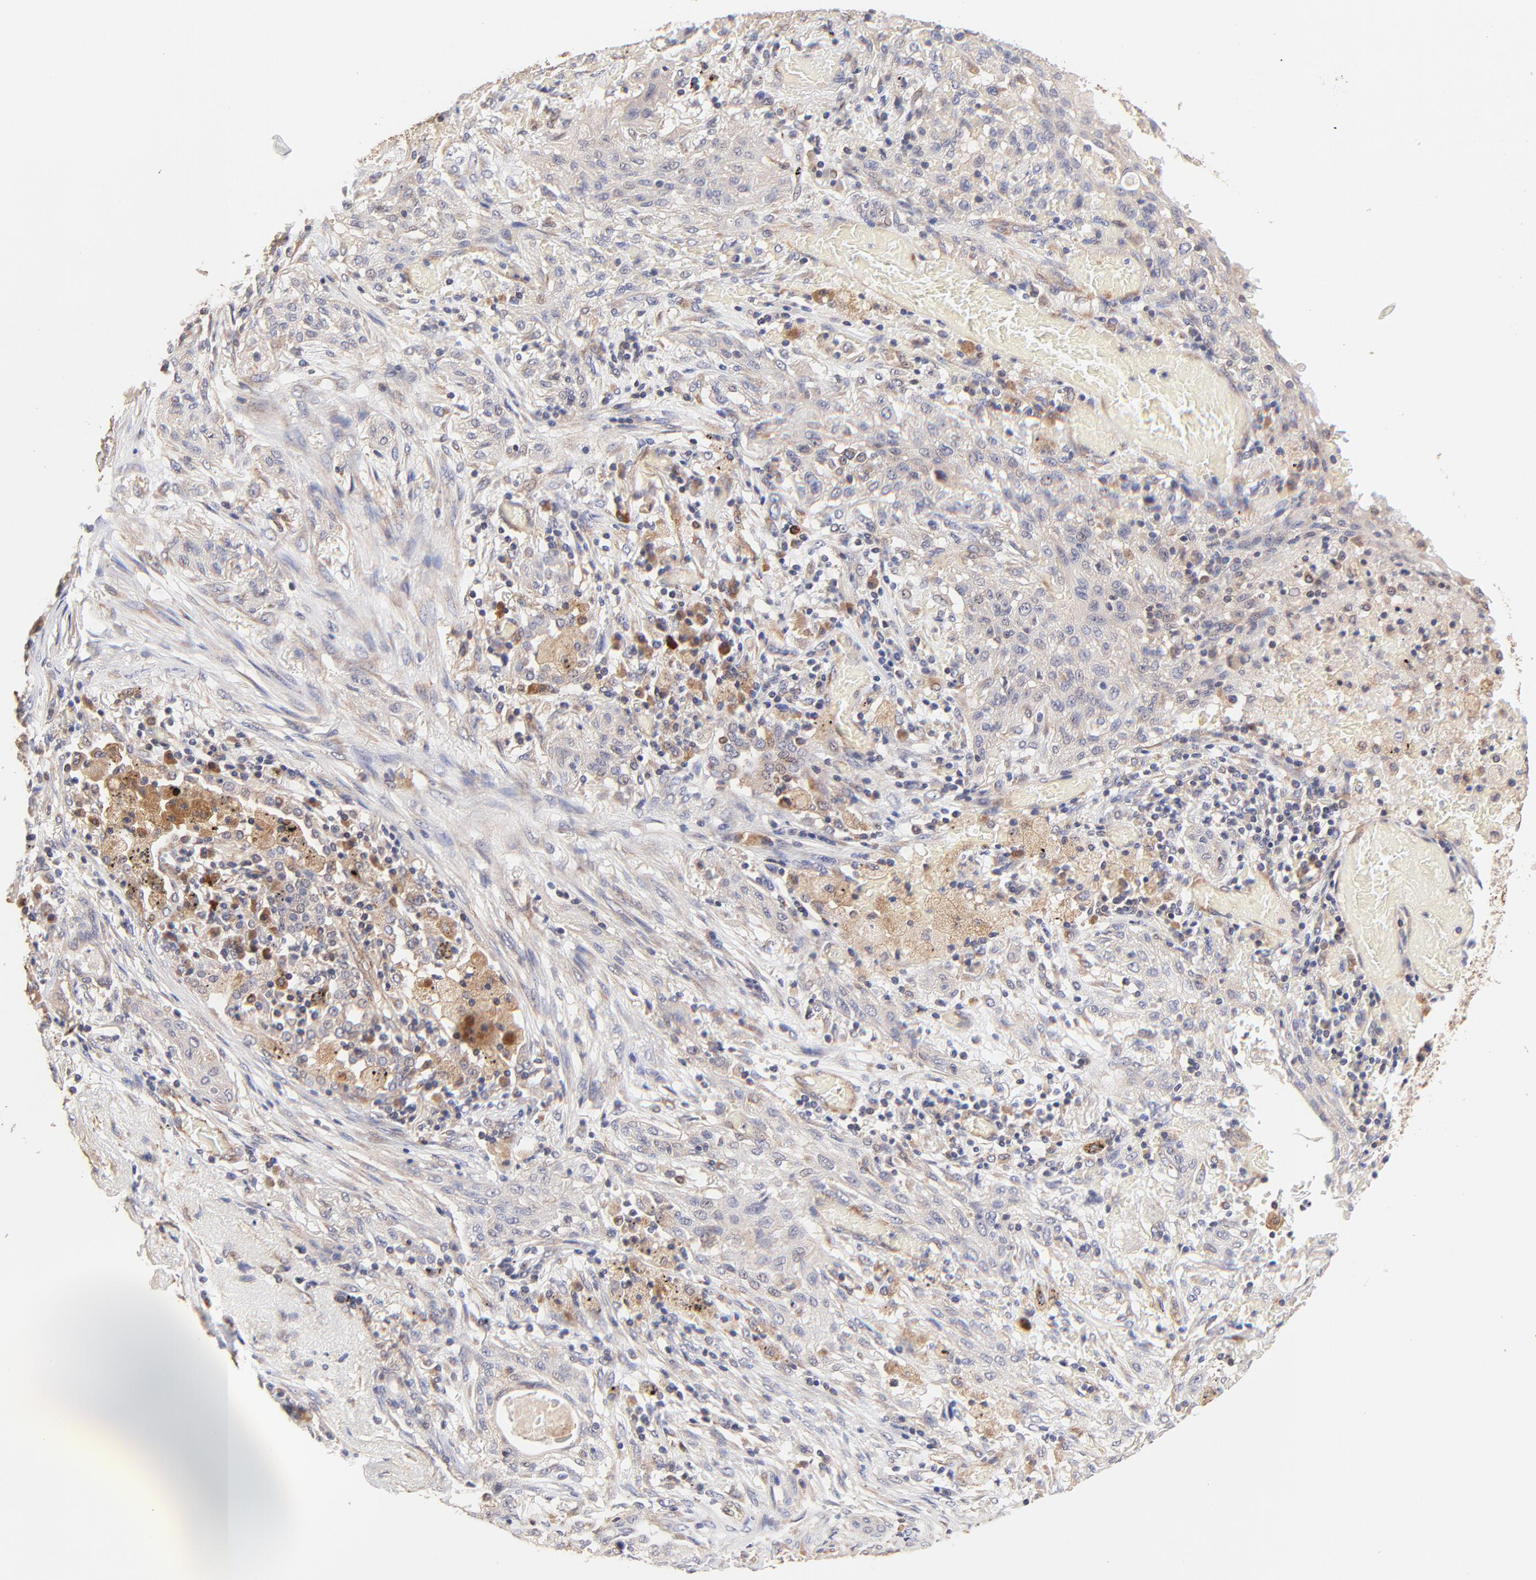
{"staining": {"intensity": "weak", "quantity": ">75%", "location": "cytoplasmic/membranous"}, "tissue": "lung cancer", "cell_type": "Tumor cells", "image_type": "cancer", "snomed": [{"axis": "morphology", "description": "Squamous cell carcinoma, NOS"}, {"axis": "topography", "description": "Lung"}], "caption": "A brown stain labels weak cytoplasmic/membranous expression of a protein in lung squamous cell carcinoma tumor cells.", "gene": "TNFAIP3", "patient": {"sex": "female", "age": 47}}